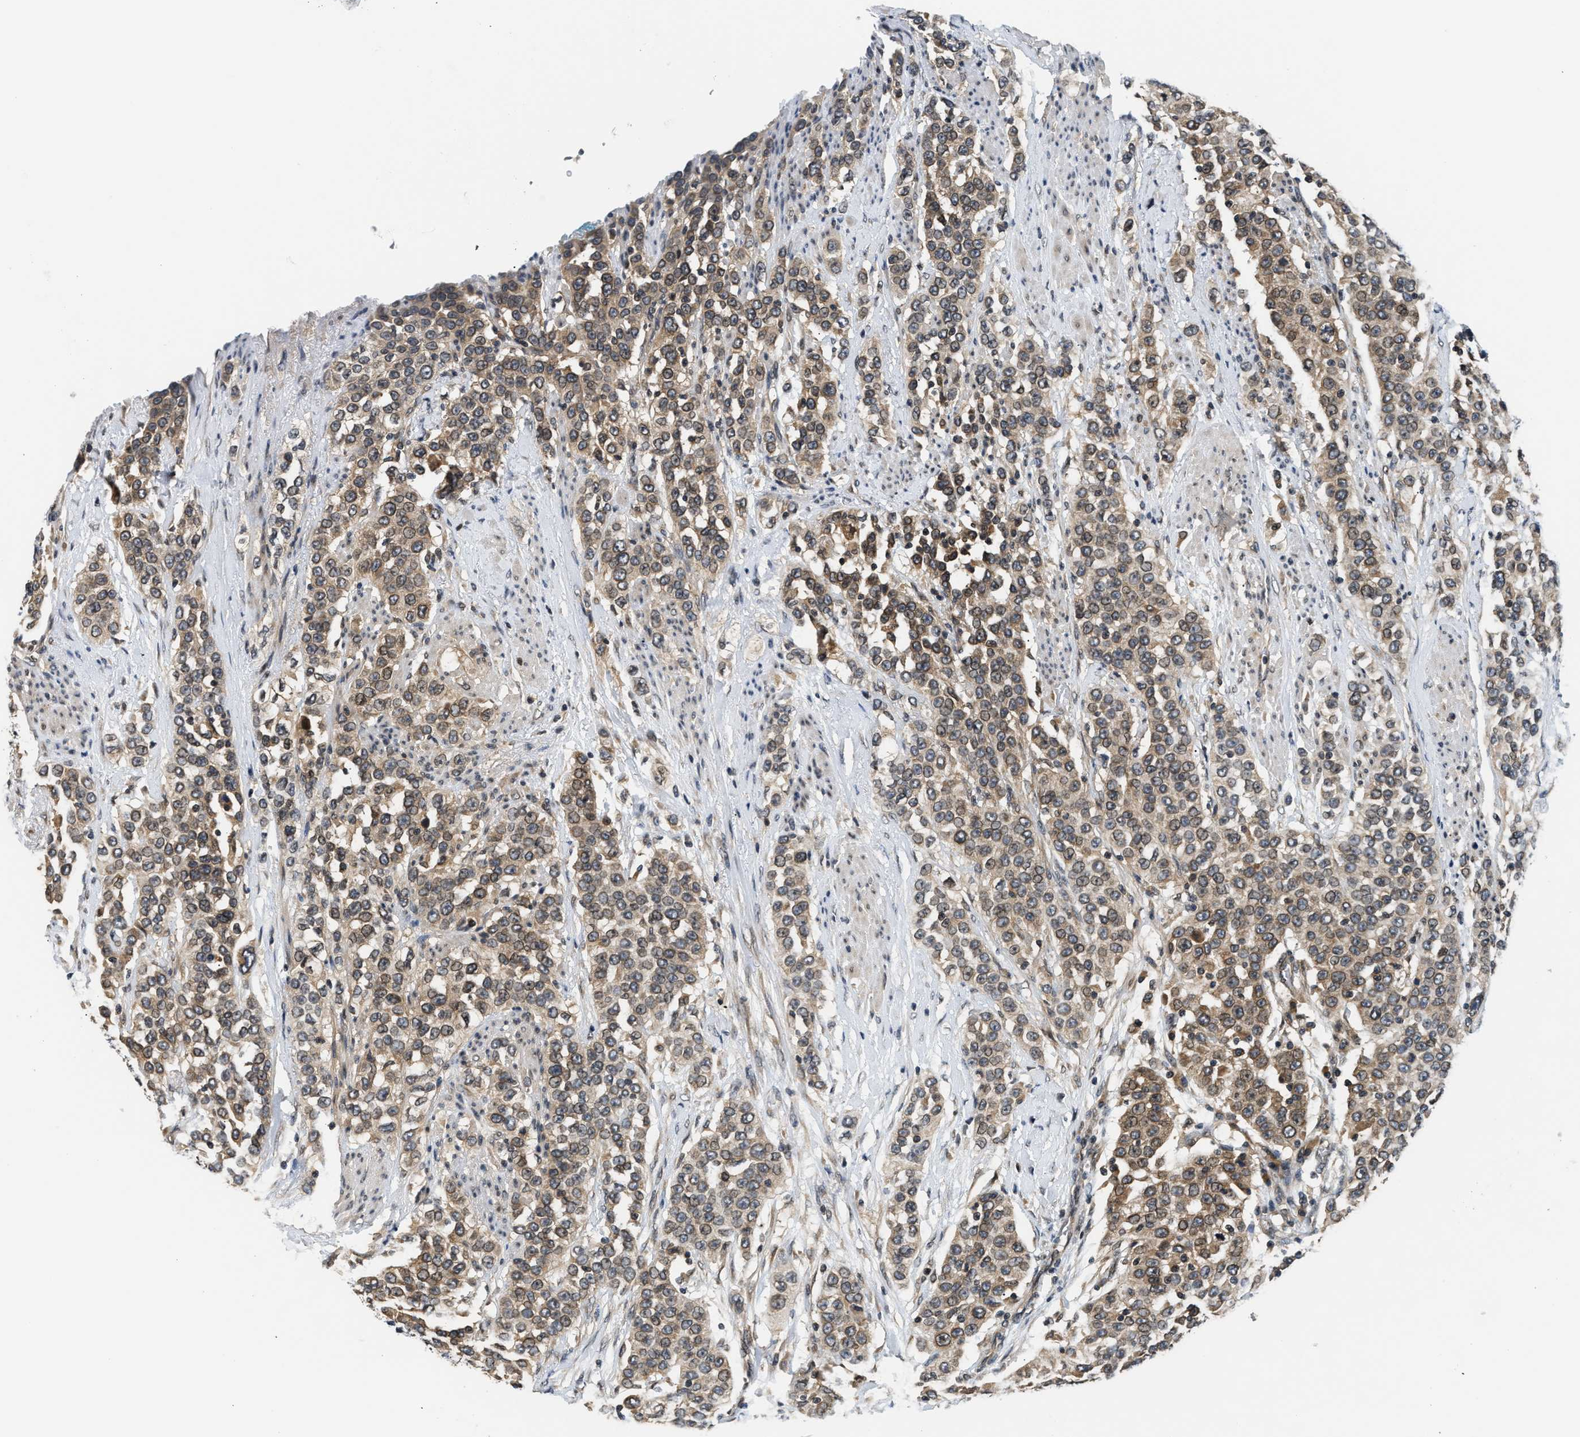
{"staining": {"intensity": "moderate", "quantity": ">75%", "location": "cytoplasmic/membranous"}, "tissue": "urothelial cancer", "cell_type": "Tumor cells", "image_type": "cancer", "snomed": [{"axis": "morphology", "description": "Urothelial carcinoma, High grade"}, {"axis": "topography", "description": "Urinary bladder"}], "caption": "Urothelial cancer was stained to show a protein in brown. There is medium levels of moderate cytoplasmic/membranous expression in about >75% of tumor cells.", "gene": "RAB29", "patient": {"sex": "female", "age": 80}}